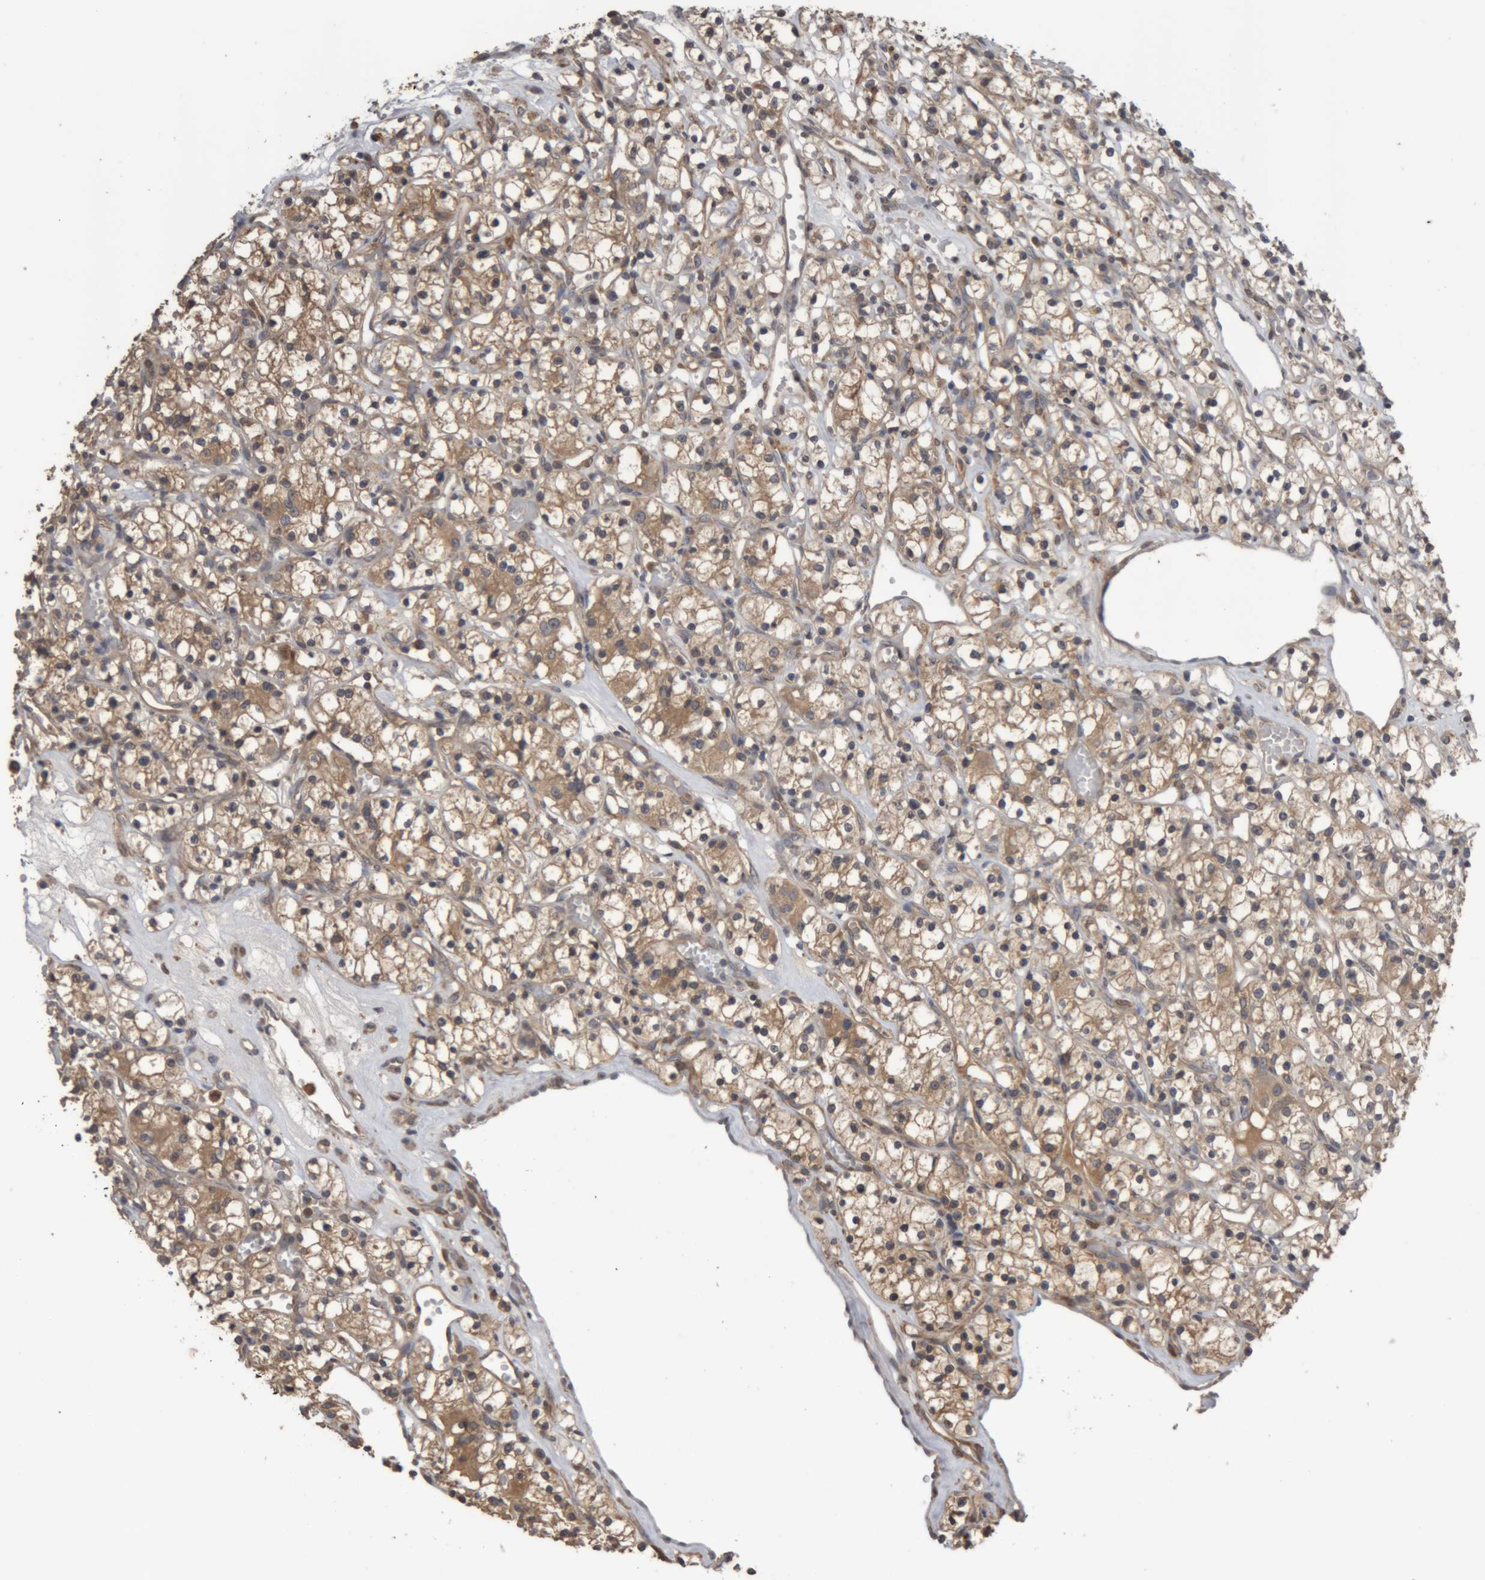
{"staining": {"intensity": "moderate", "quantity": ">75%", "location": "cytoplasmic/membranous"}, "tissue": "renal cancer", "cell_type": "Tumor cells", "image_type": "cancer", "snomed": [{"axis": "morphology", "description": "Adenocarcinoma, NOS"}, {"axis": "topography", "description": "Kidney"}], "caption": "Immunohistochemistry micrograph of adenocarcinoma (renal) stained for a protein (brown), which displays medium levels of moderate cytoplasmic/membranous staining in about >75% of tumor cells.", "gene": "TMED7", "patient": {"sex": "female", "age": 59}}